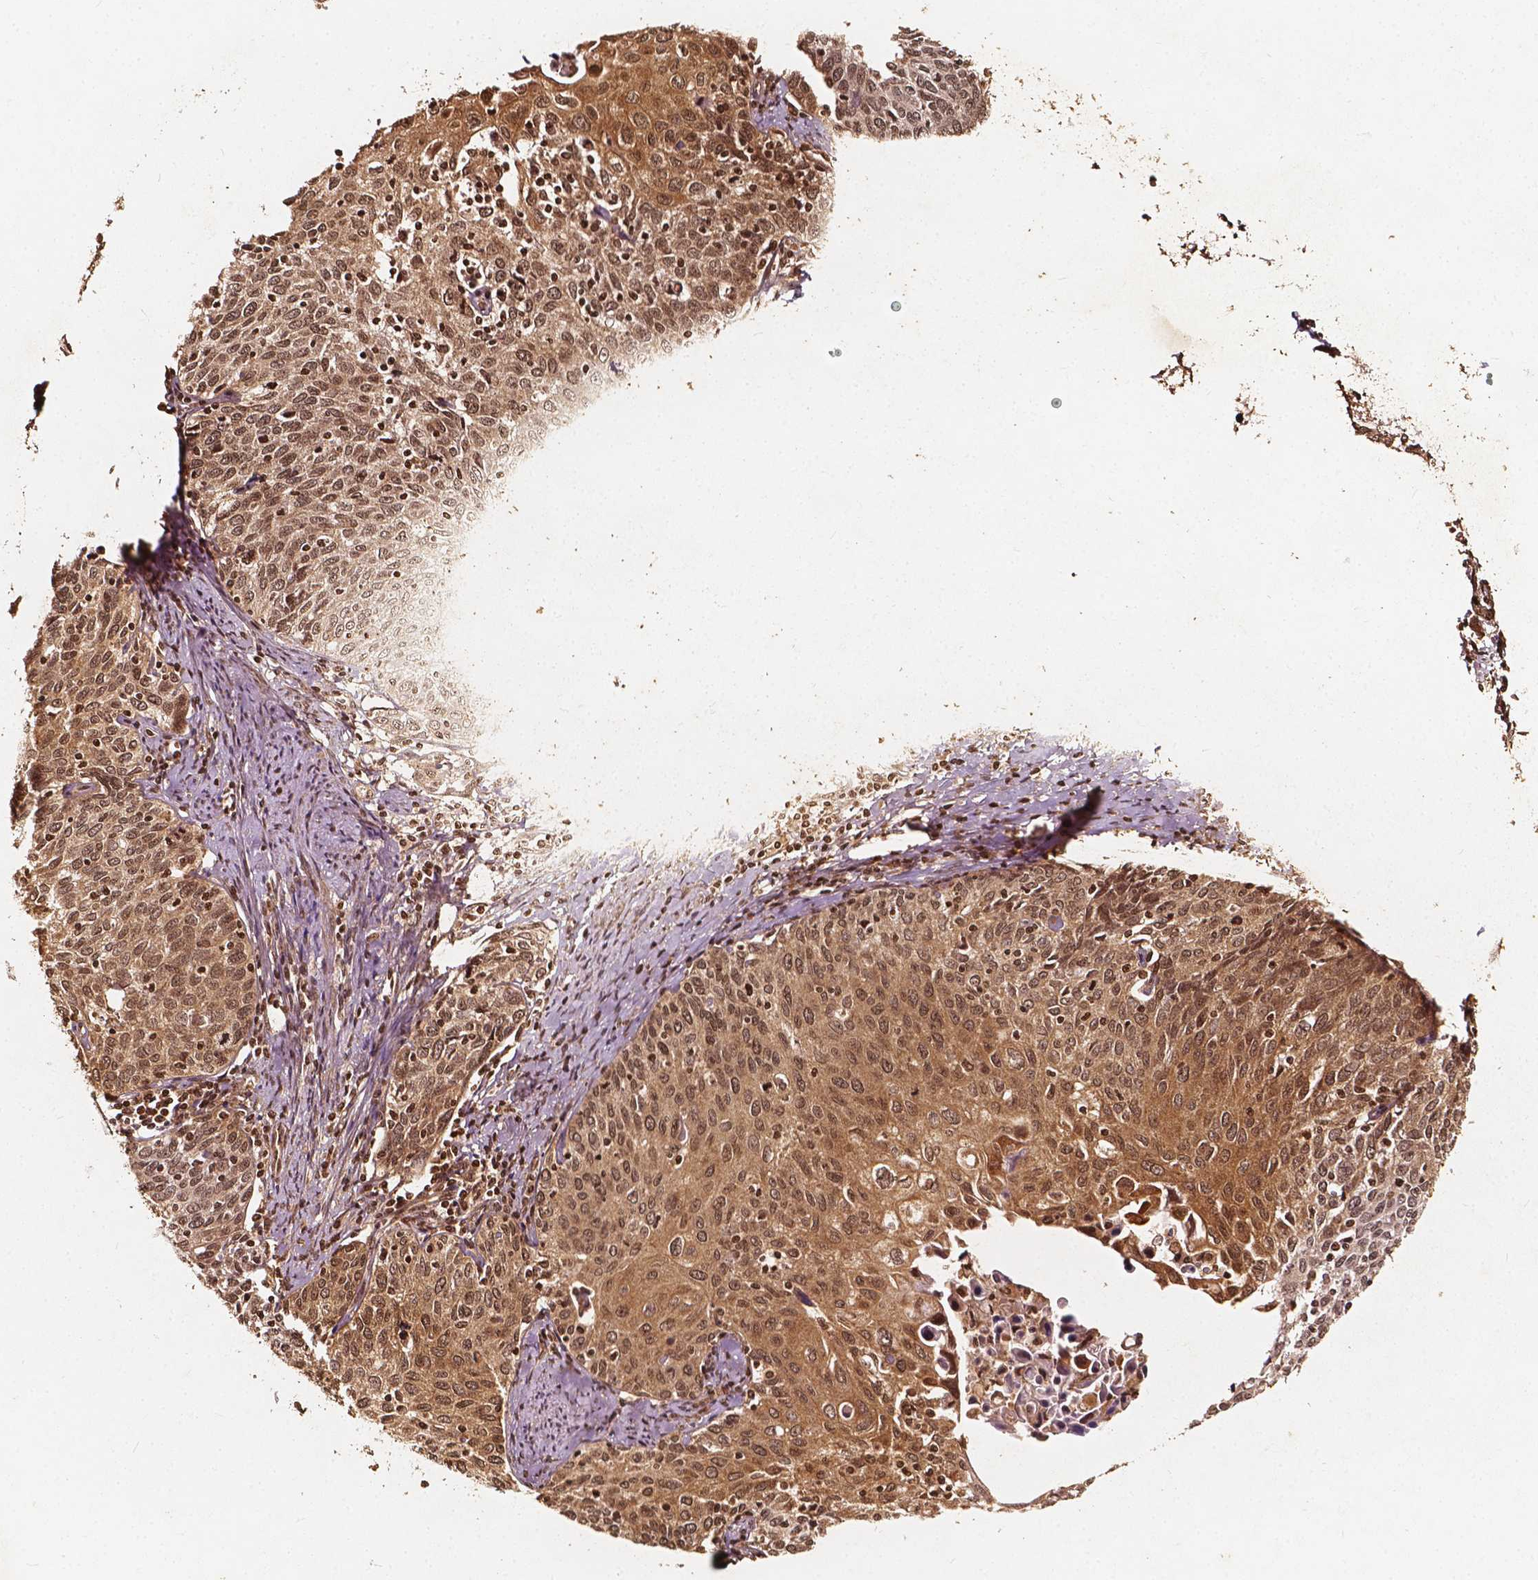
{"staining": {"intensity": "moderate", "quantity": ">75%", "location": "cytoplasmic/membranous,nuclear"}, "tissue": "cervical cancer", "cell_type": "Tumor cells", "image_type": "cancer", "snomed": [{"axis": "morphology", "description": "Squamous cell carcinoma, NOS"}, {"axis": "topography", "description": "Cervix"}], "caption": "Approximately >75% of tumor cells in human cervical cancer display moderate cytoplasmic/membranous and nuclear protein expression as visualized by brown immunohistochemical staining.", "gene": "H3C14", "patient": {"sex": "female", "age": 62}}